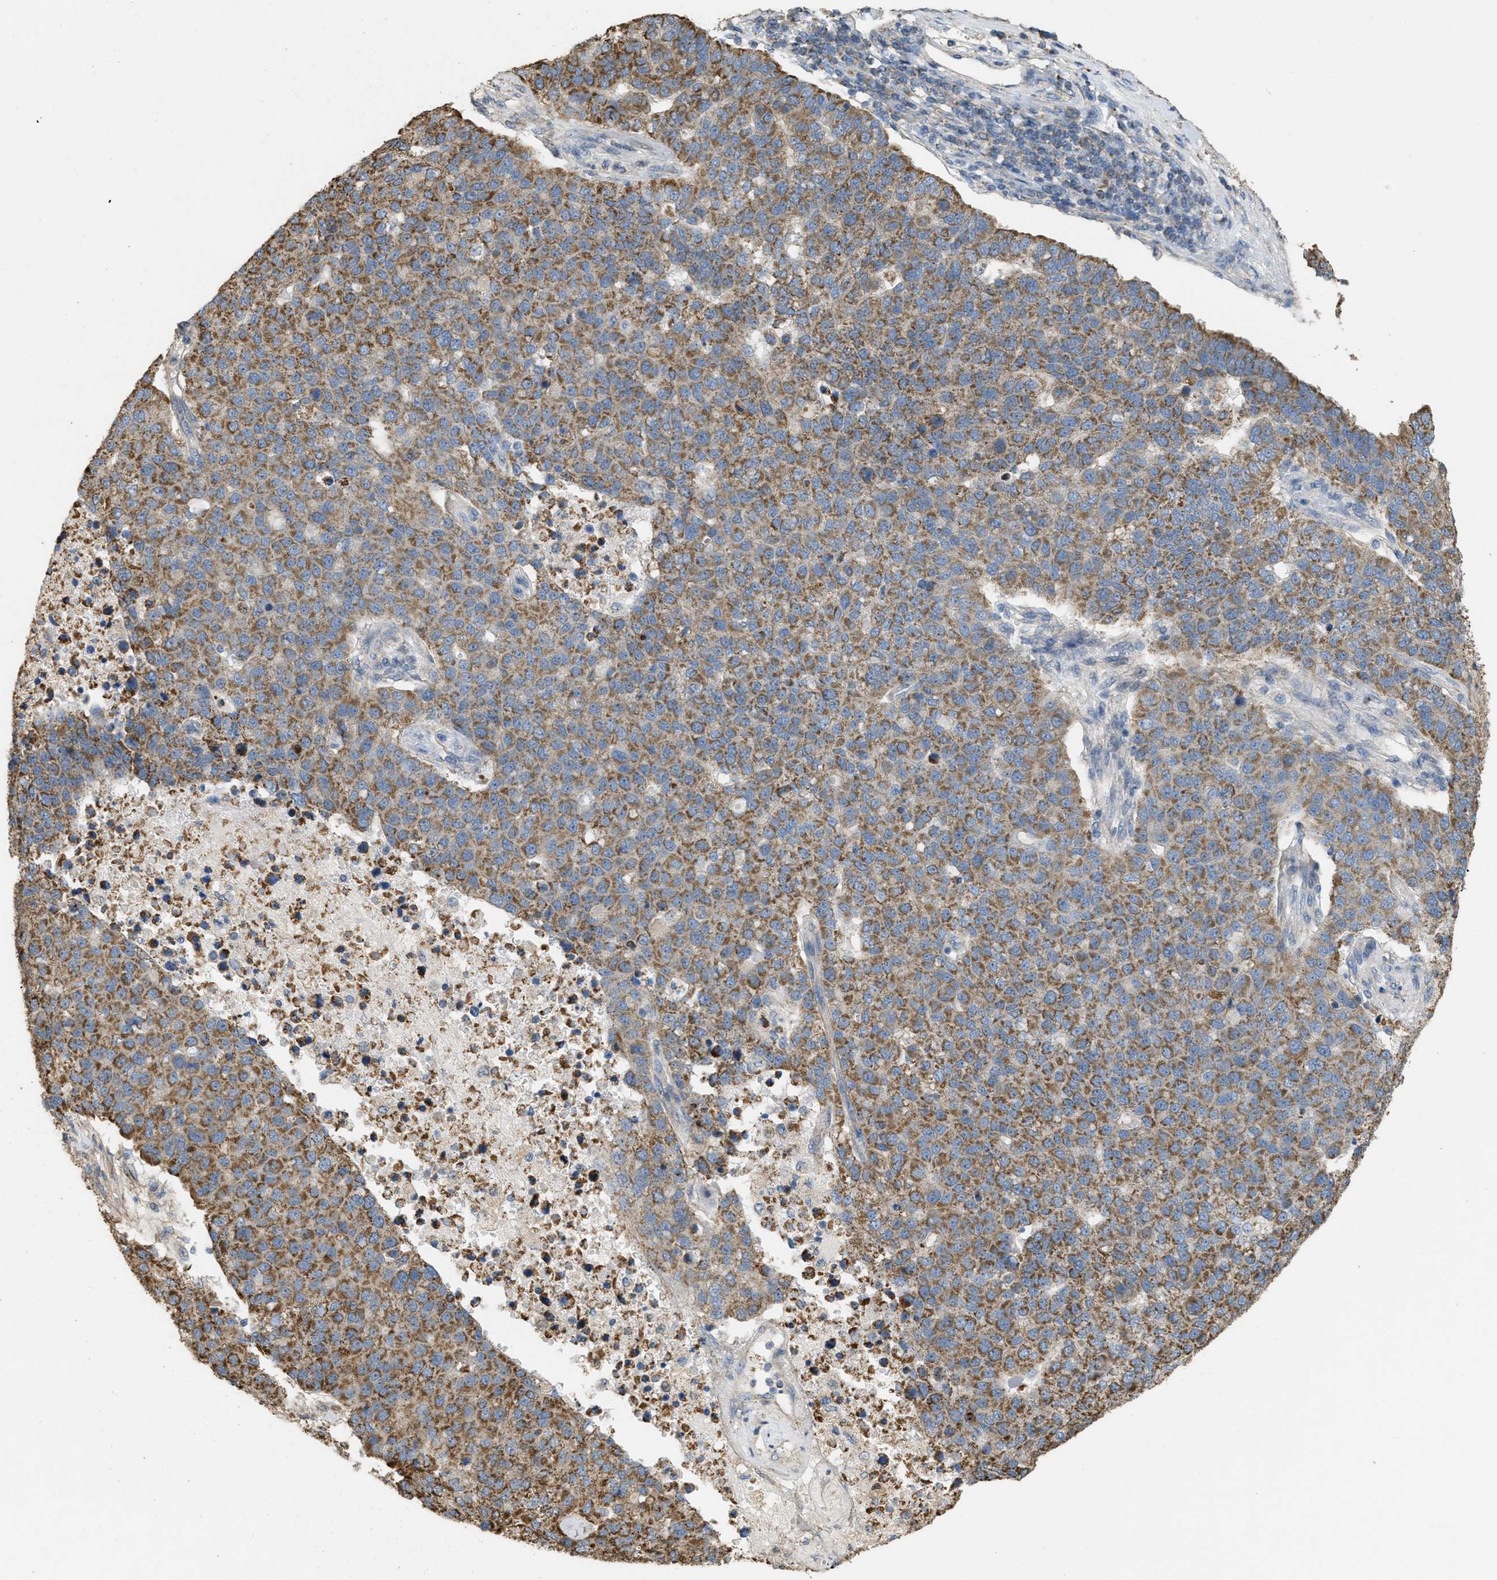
{"staining": {"intensity": "moderate", "quantity": ">75%", "location": "cytoplasmic/membranous"}, "tissue": "pancreatic cancer", "cell_type": "Tumor cells", "image_type": "cancer", "snomed": [{"axis": "morphology", "description": "Adenocarcinoma, NOS"}, {"axis": "topography", "description": "Pancreas"}], "caption": "Brown immunohistochemical staining in human pancreatic adenocarcinoma shows moderate cytoplasmic/membranous staining in about >75% of tumor cells. (DAB IHC with brightfield microscopy, high magnification).", "gene": "KCNA4", "patient": {"sex": "female", "age": 61}}